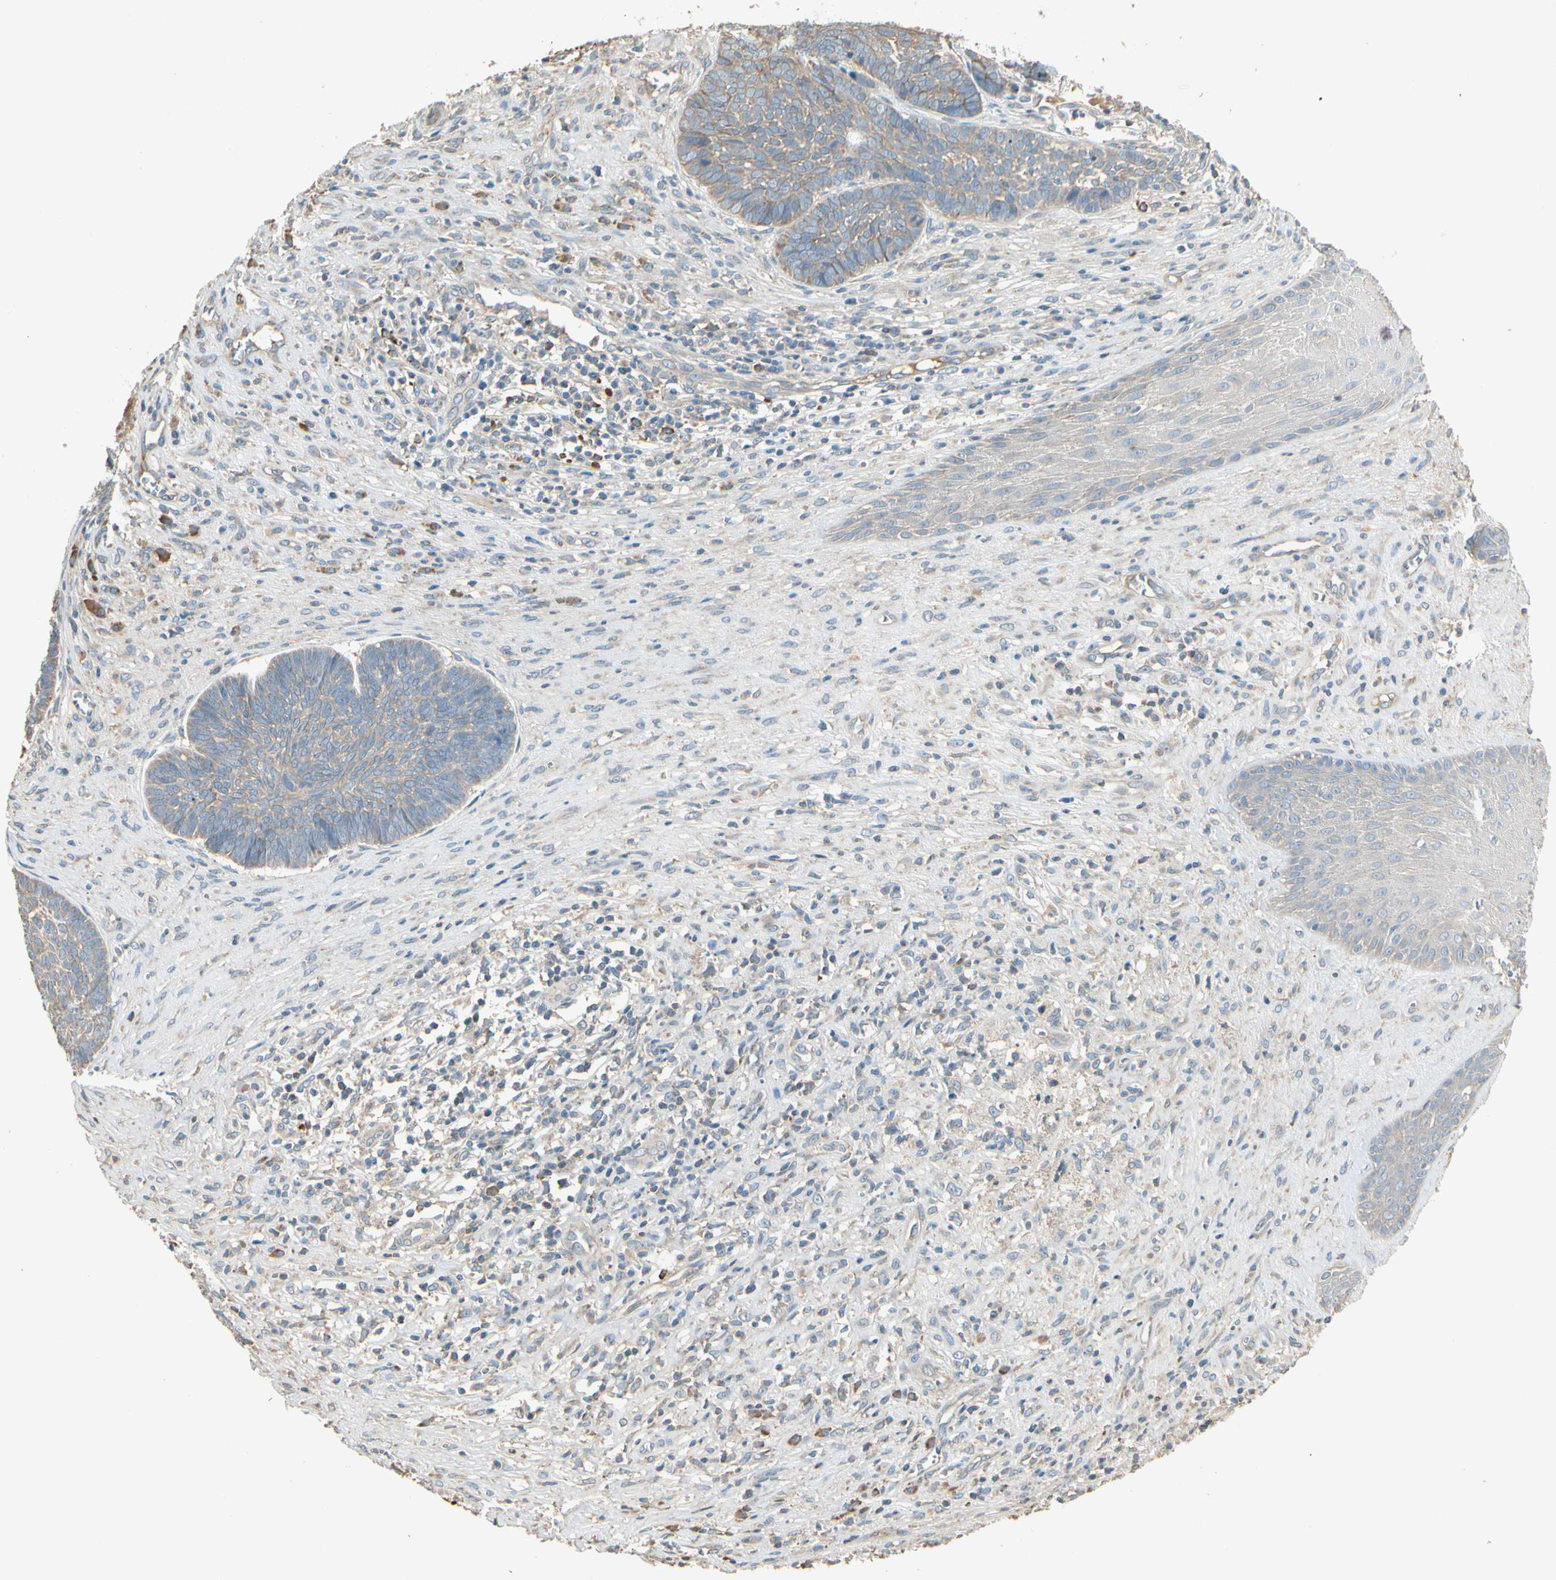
{"staining": {"intensity": "weak", "quantity": ">75%", "location": "cytoplasmic/membranous"}, "tissue": "skin cancer", "cell_type": "Tumor cells", "image_type": "cancer", "snomed": [{"axis": "morphology", "description": "Basal cell carcinoma"}, {"axis": "topography", "description": "Skin"}], "caption": "The photomicrograph shows a brown stain indicating the presence of a protein in the cytoplasmic/membranous of tumor cells in basal cell carcinoma (skin). The protein of interest is stained brown, and the nuclei are stained in blue (DAB IHC with brightfield microscopy, high magnification).", "gene": "TNFRSF21", "patient": {"sex": "male", "age": 84}}